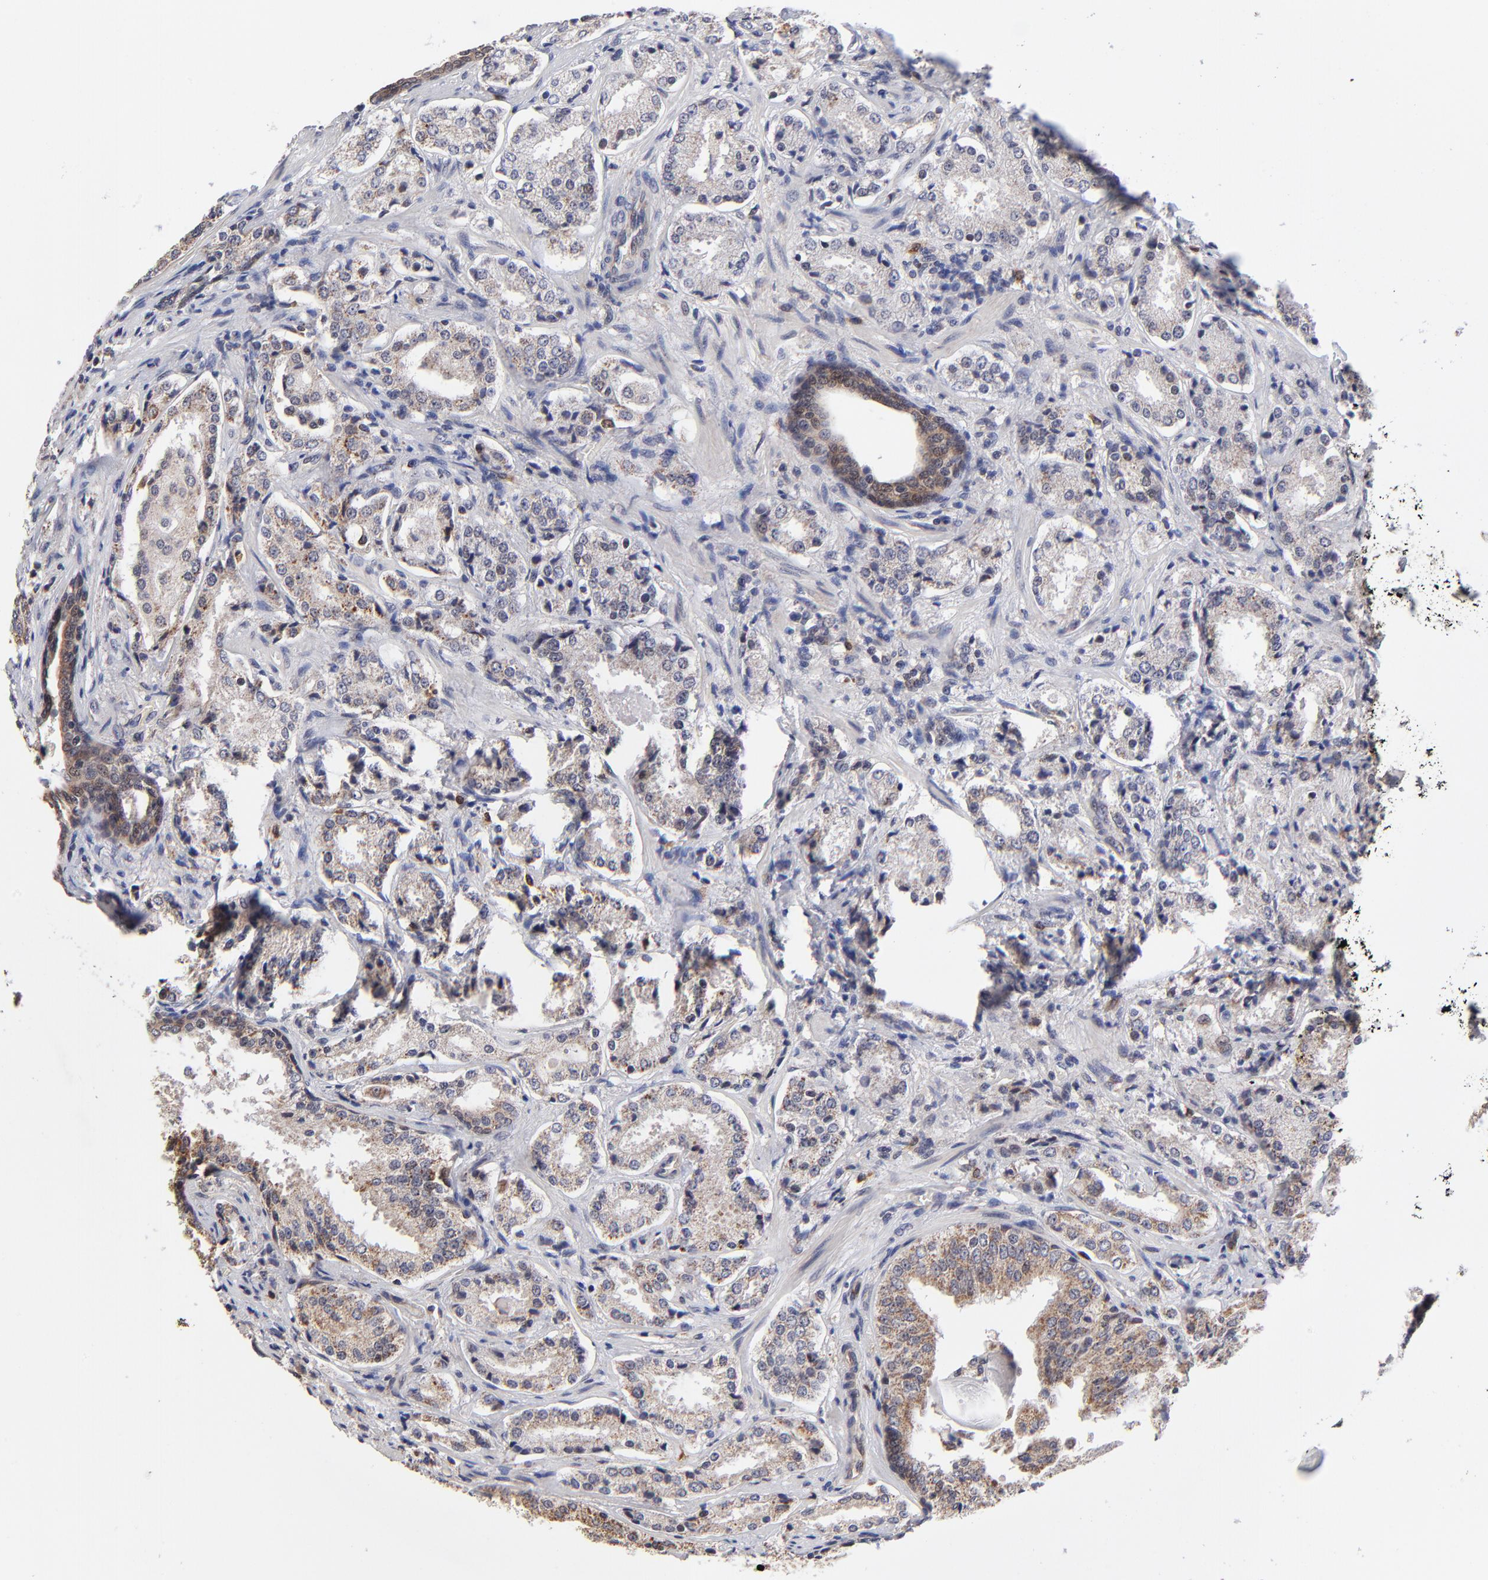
{"staining": {"intensity": "moderate", "quantity": "25%-75%", "location": "cytoplasmic/membranous"}, "tissue": "prostate cancer", "cell_type": "Tumor cells", "image_type": "cancer", "snomed": [{"axis": "morphology", "description": "Adenocarcinoma, High grade"}, {"axis": "topography", "description": "Prostate"}], "caption": "High-magnification brightfield microscopy of prostate cancer (adenocarcinoma (high-grade)) stained with DAB (brown) and counterstained with hematoxylin (blue). tumor cells exhibit moderate cytoplasmic/membranous positivity is seen in about25%-75% of cells.", "gene": "FBXL12", "patient": {"sex": "male", "age": 58}}